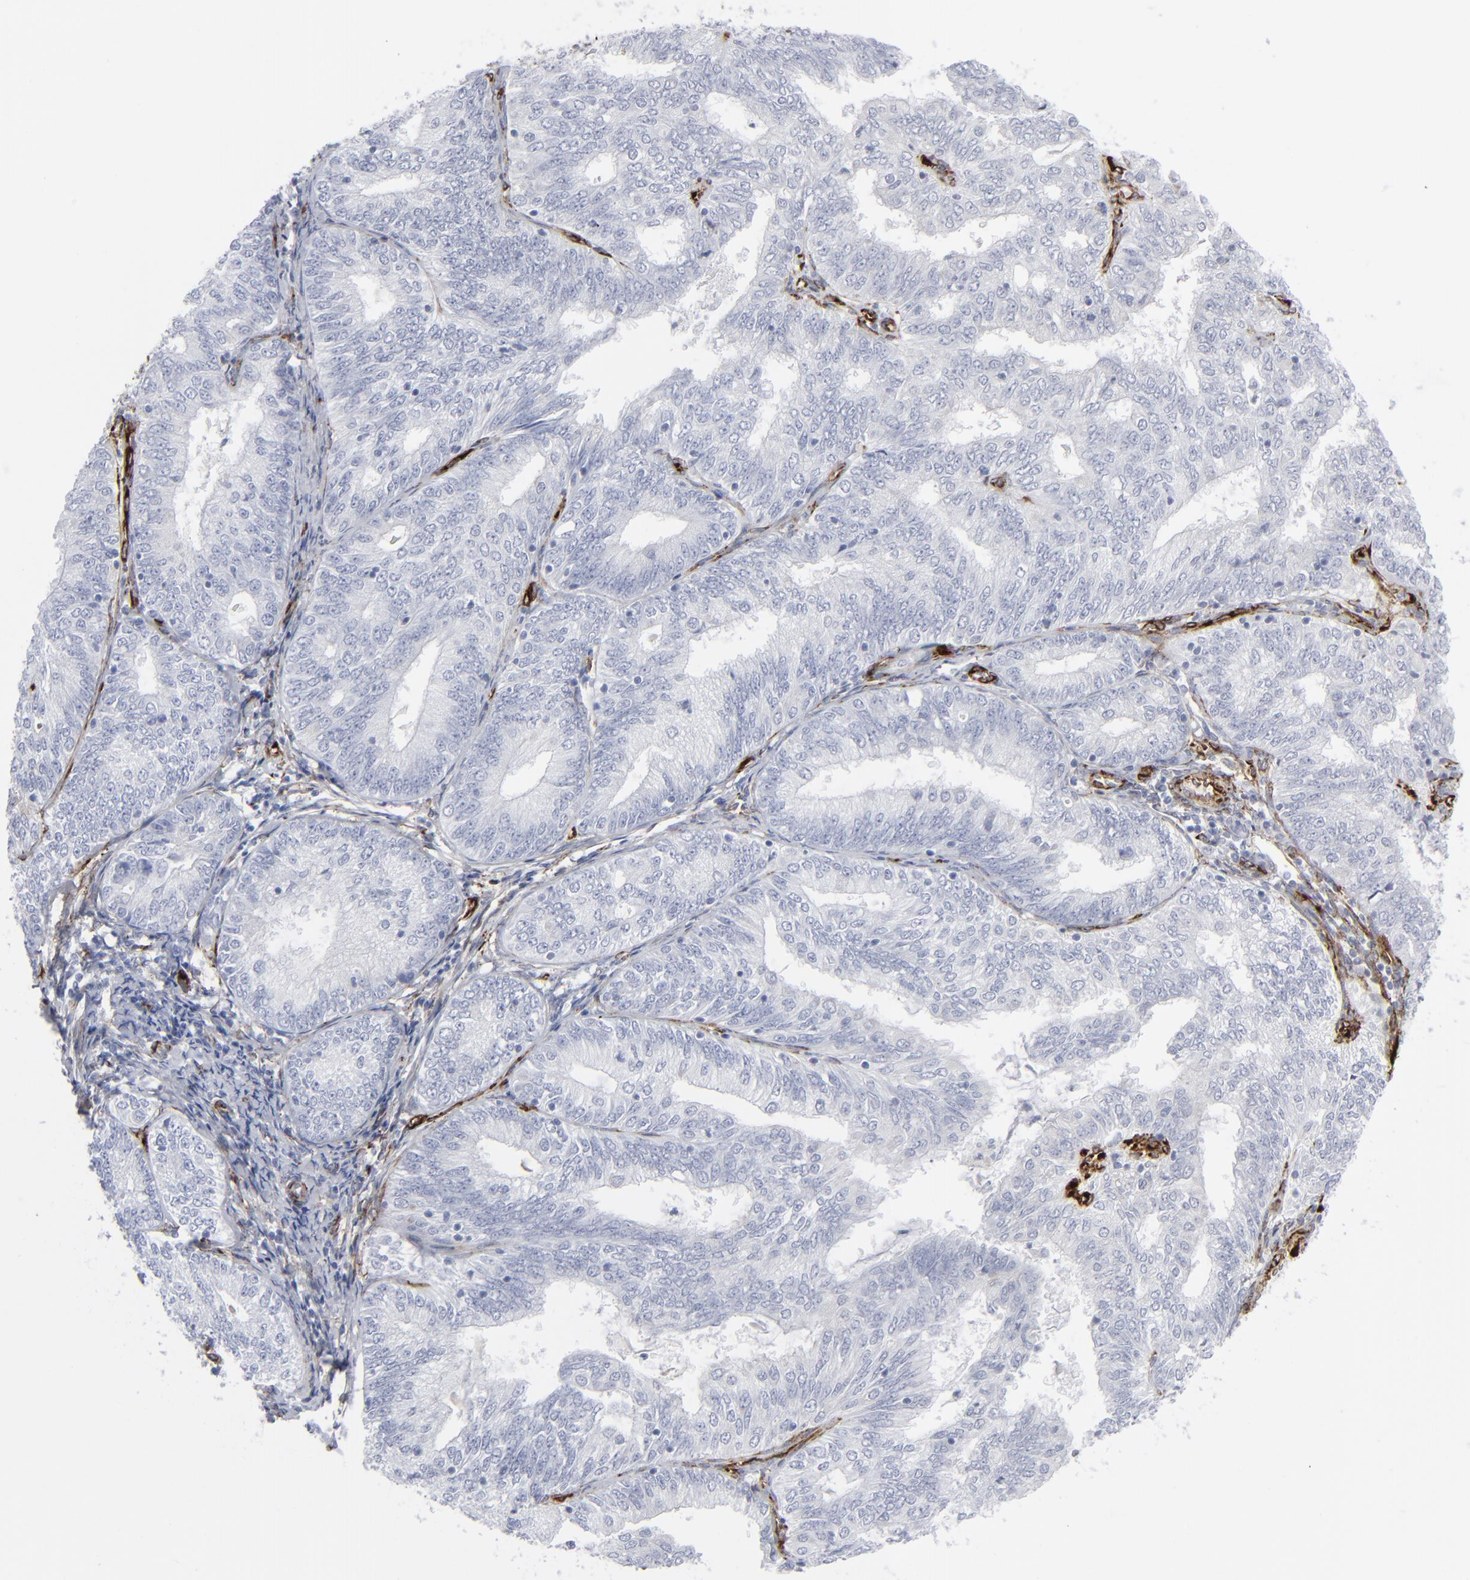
{"staining": {"intensity": "negative", "quantity": "none", "location": "none"}, "tissue": "endometrial cancer", "cell_type": "Tumor cells", "image_type": "cancer", "snomed": [{"axis": "morphology", "description": "Adenocarcinoma, NOS"}, {"axis": "topography", "description": "Endometrium"}], "caption": "Micrograph shows no significant protein staining in tumor cells of endometrial cancer (adenocarcinoma). (DAB immunohistochemistry (IHC) visualized using brightfield microscopy, high magnification).", "gene": "SPARC", "patient": {"sex": "female", "age": 69}}